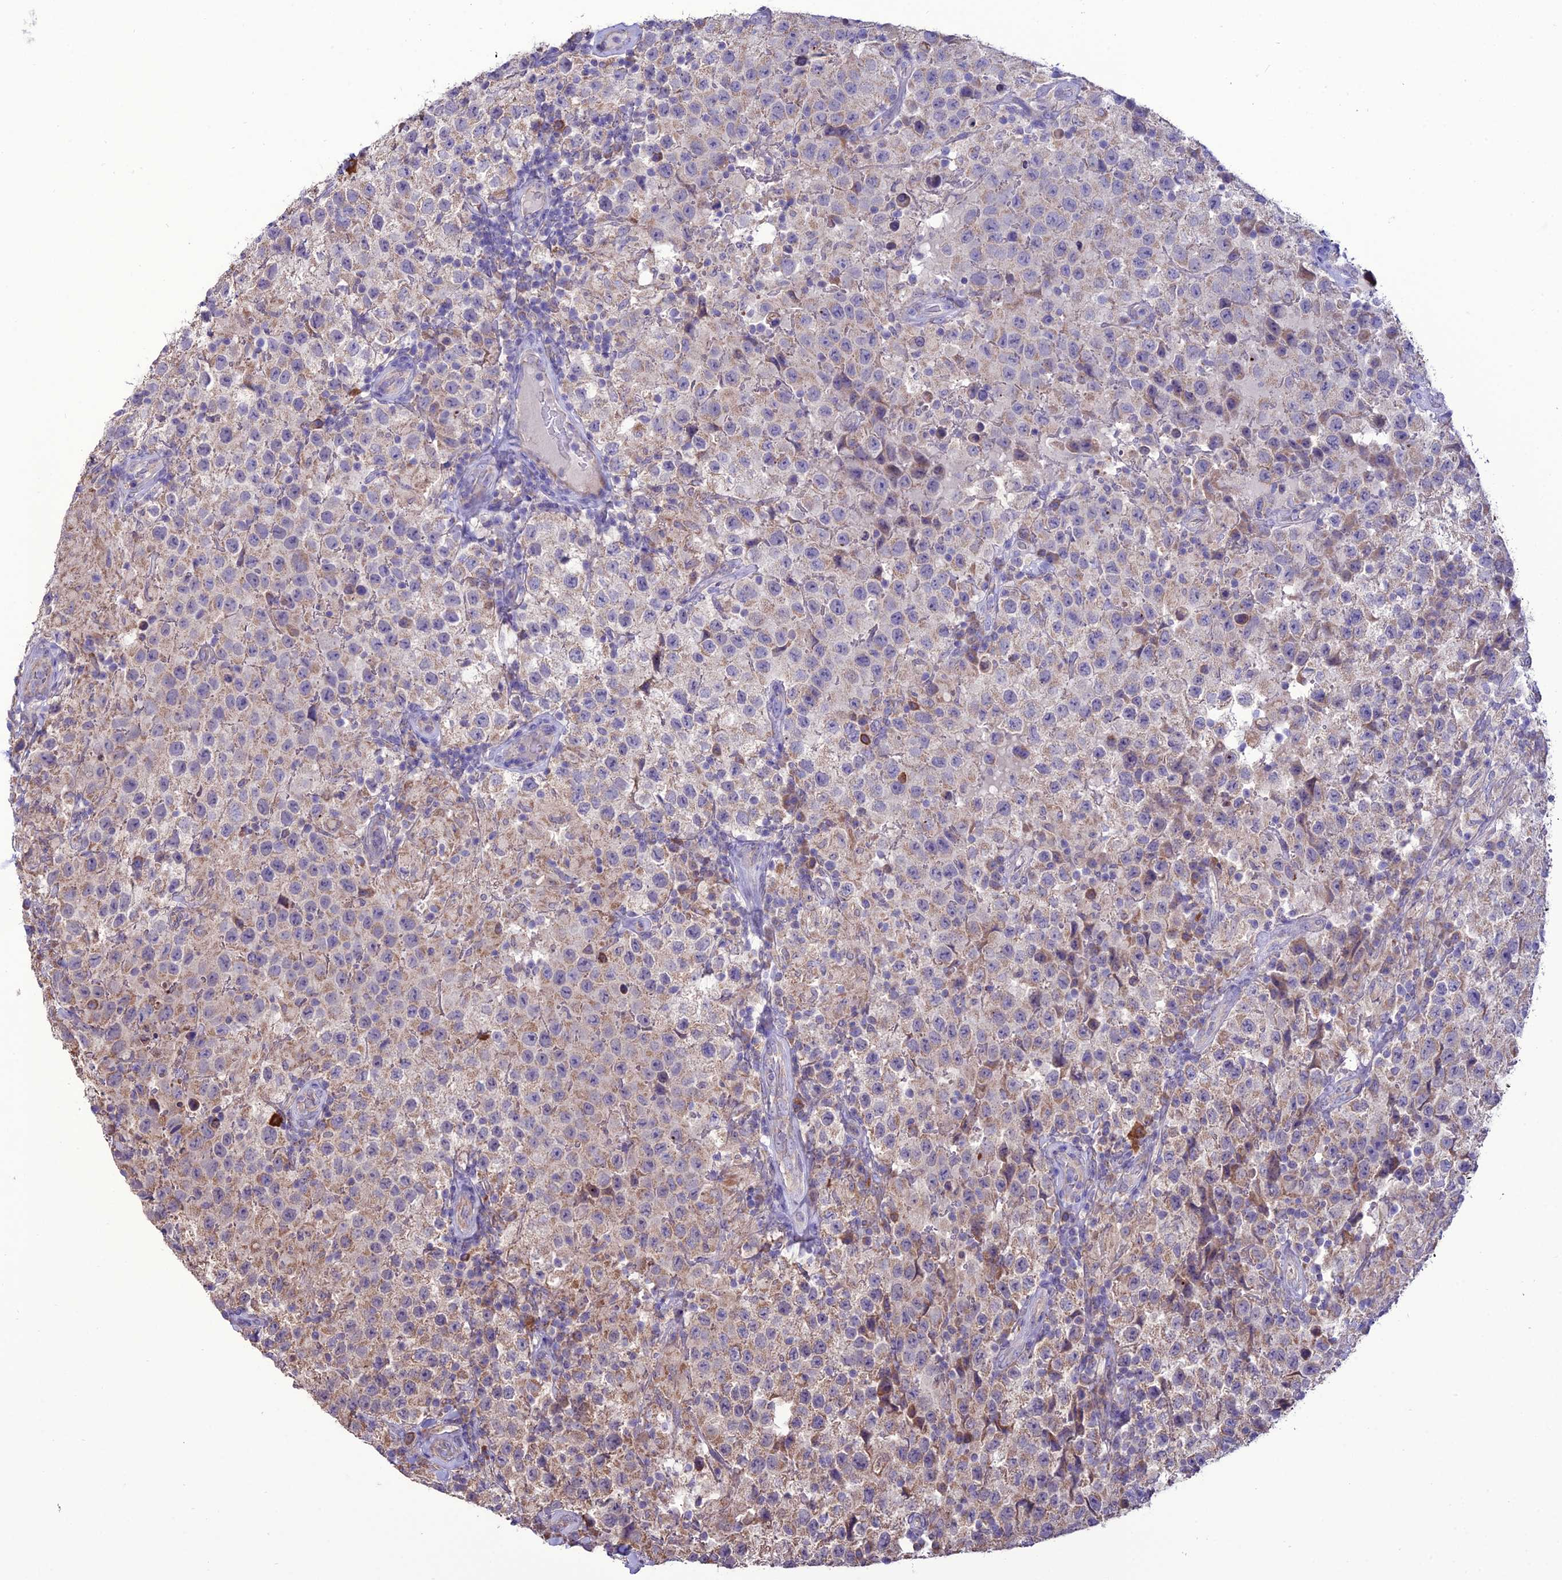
{"staining": {"intensity": "weak", "quantity": "<25%", "location": "cytoplasmic/membranous"}, "tissue": "testis cancer", "cell_type": "Tumor cells", "image_type": "cancer", "snomed": [{"axis": "morphology", "description": "Seminoma, NOS"}, {"axis": "morphology", "description": "Carcinoma, Embryonal, NOS"}, {"axis": "topography", "description": "Testis"}], "caption": "Tumor cells show no significant protein expression in testis cancer (embryonal carcinoma).", "gene": "HOGA1", "patient": {"sex": "male", "age": 41}}